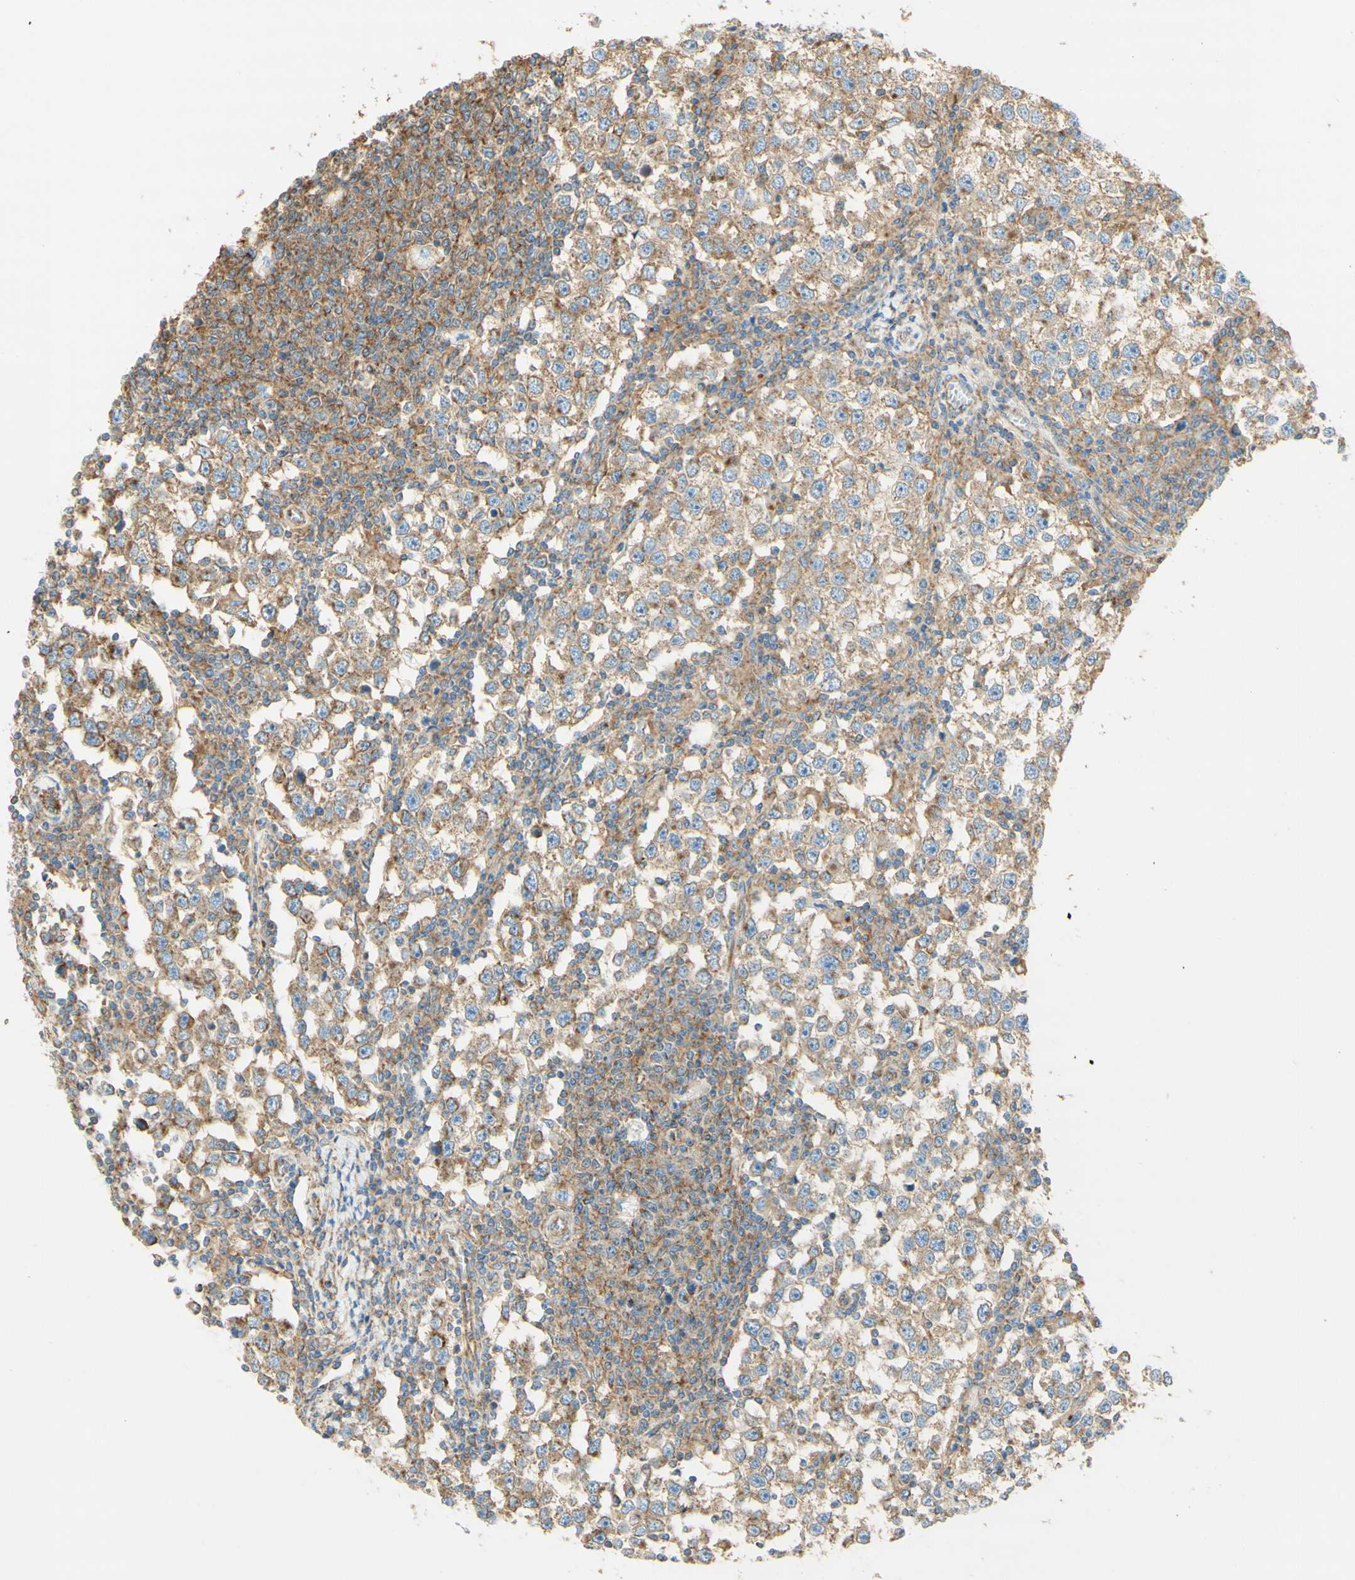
{"staining": {"intensity": "moderate", "quantity": ">75%", "location": "cytoplasmic/membranous"}, "tissue": "testis cancer", "cell_type": "Tumor cells", "image_type": "cancer", "snomed": [{"axis": "morphology", "description": "Seminoma, NOS"}, {"axis": "topography", "description": "Testis"}], "caption": "High-magnification brightfield microscopy of seminoma (testis) stained with DAB (brown) and counterstained with hematoxylin (blue). tumor cells exhibit moderate cytoplasmic/membranous staining is seen in about>75% of cells.", "gene": "CLTC", "patient": {"sex": "male", "age": 65}}